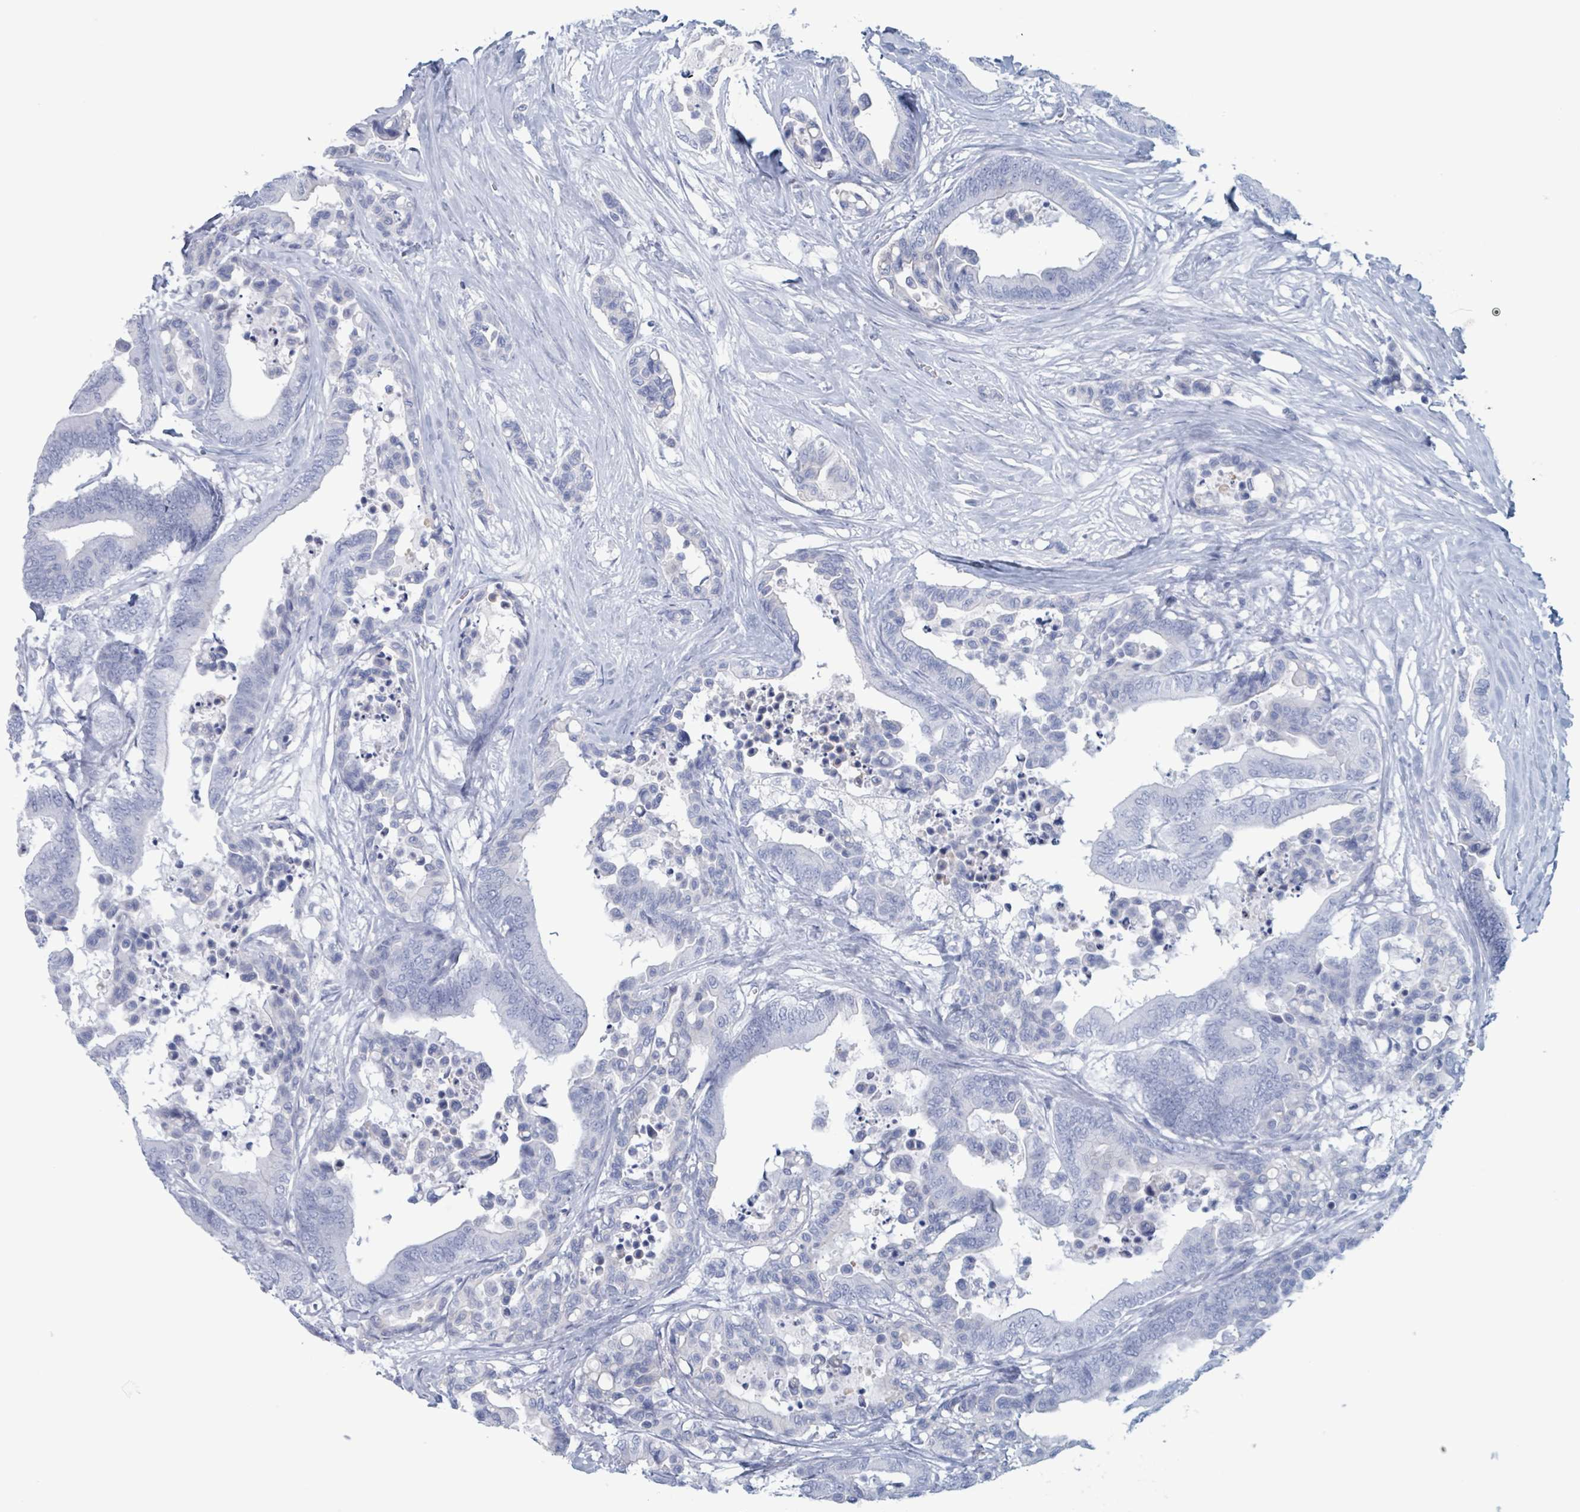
{"staining": {"intensity": "negative", "quantity": "none", "location": "none"}, "tissue": "colorectal cancer", "cell_type": "Tumor cells", "image_type": "cancer", "snomed": [{"axis": "morphology", "description": "Normal tissue, NOS"}, {"axis": "morphology", "description": "Adenocarcinoma, NOS"}, {"axis": "topography", "description": "Colon"}], "caption": "Immunohistochemical staining of human colorectal cancer (adenocarcinoma) shows no significant staining in tumor cells.", "gene": "KLK4", "patient": {"sex": "male", "age": 82}}